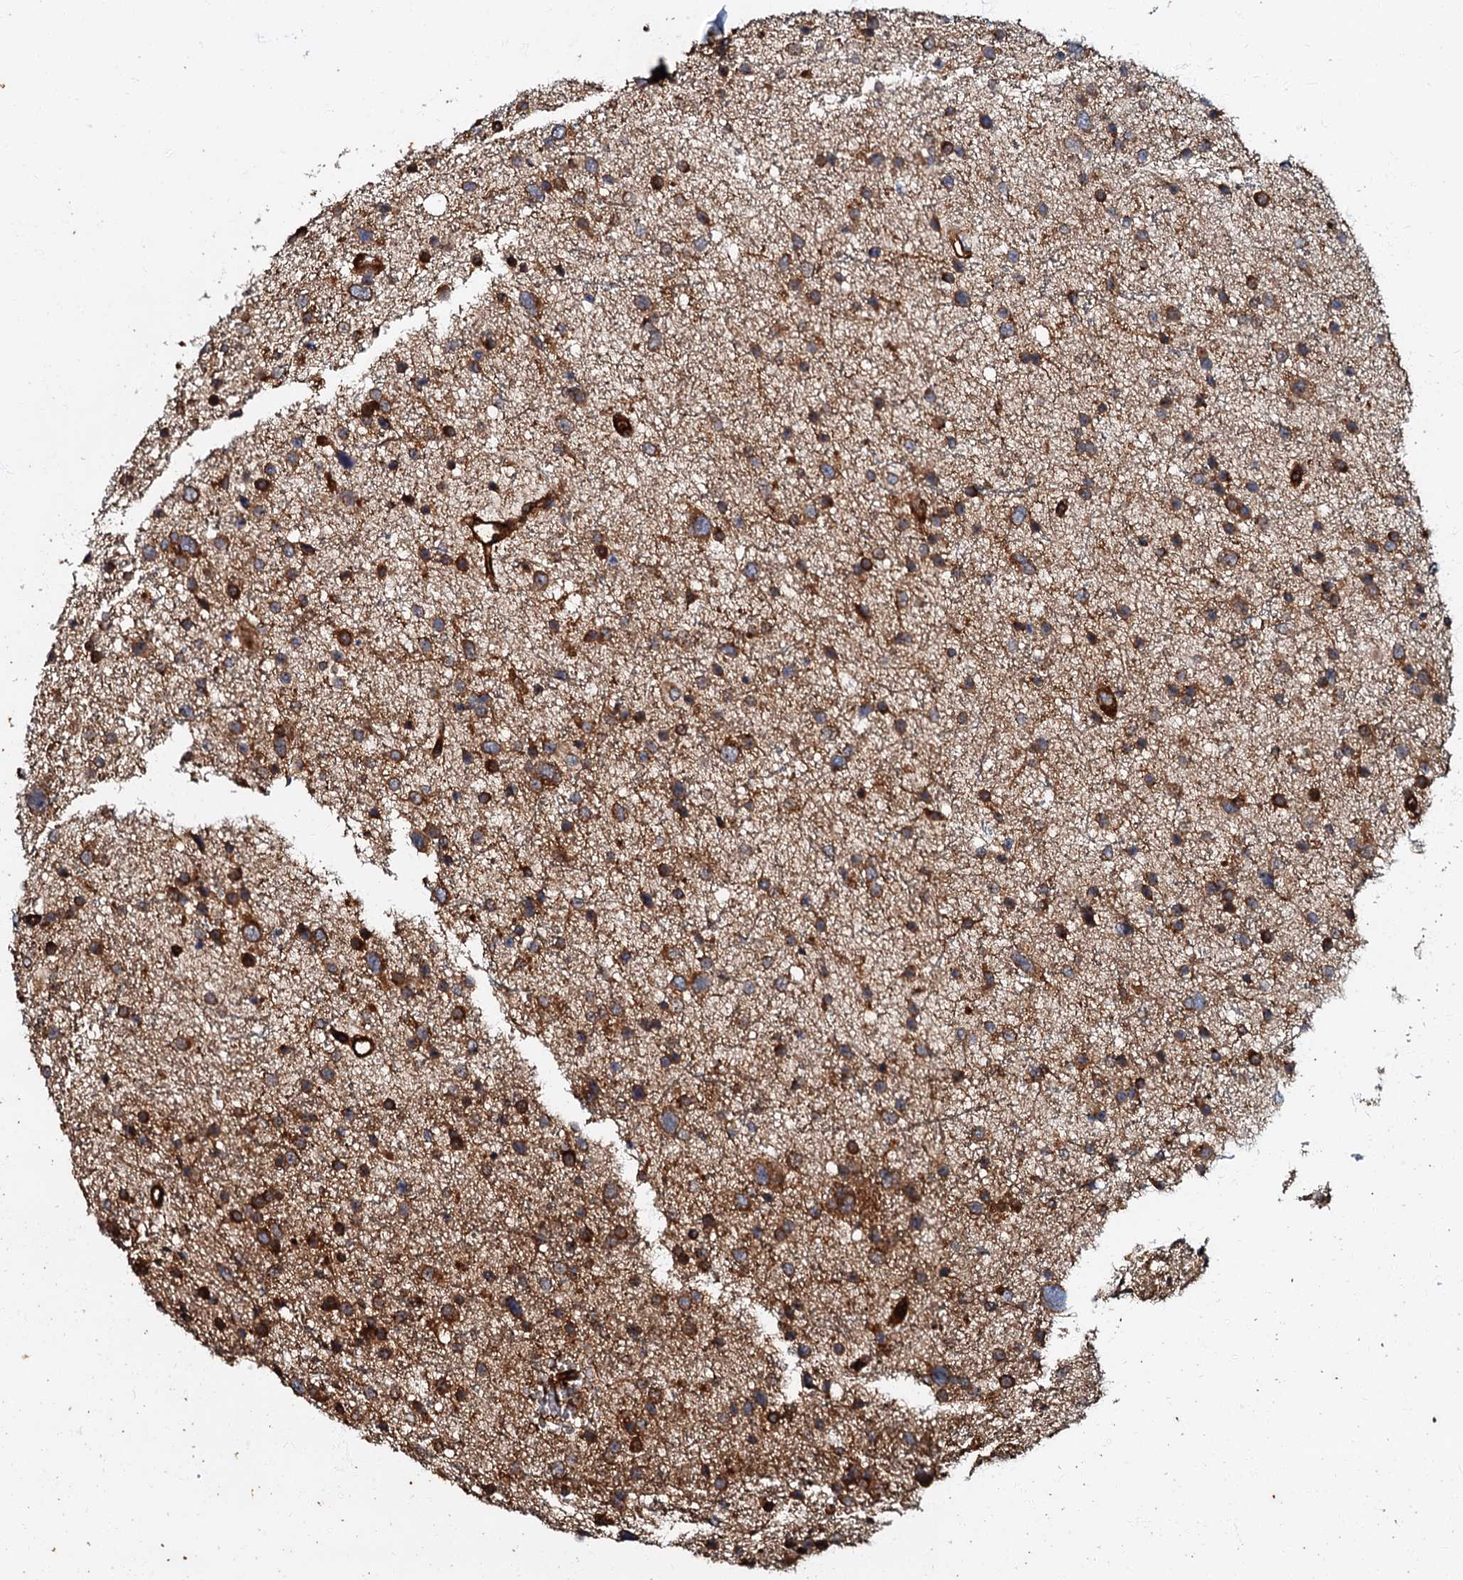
{"staining": {"intensity": "strong", "quantity": ">75%", "location": "cytoplasmic/membranous"}, "tissue": "glioma", "cell_type": "Tumor cells", "image_type": "cancer", "snomed": [{"axis": "morphology", "description": "Glioma, malignant, Low grade"}, {"axis": "topography", "description": "Brain"}], "caption": "Immunohistochemistry (IHC) of malignant glioma (low-grade) shows high levels of strong cytoplasmic/membranous positivity in about >75% of tumor cells.", "gene": "BLOC1S6", "patient": {"sex": "female", "age": 37}}